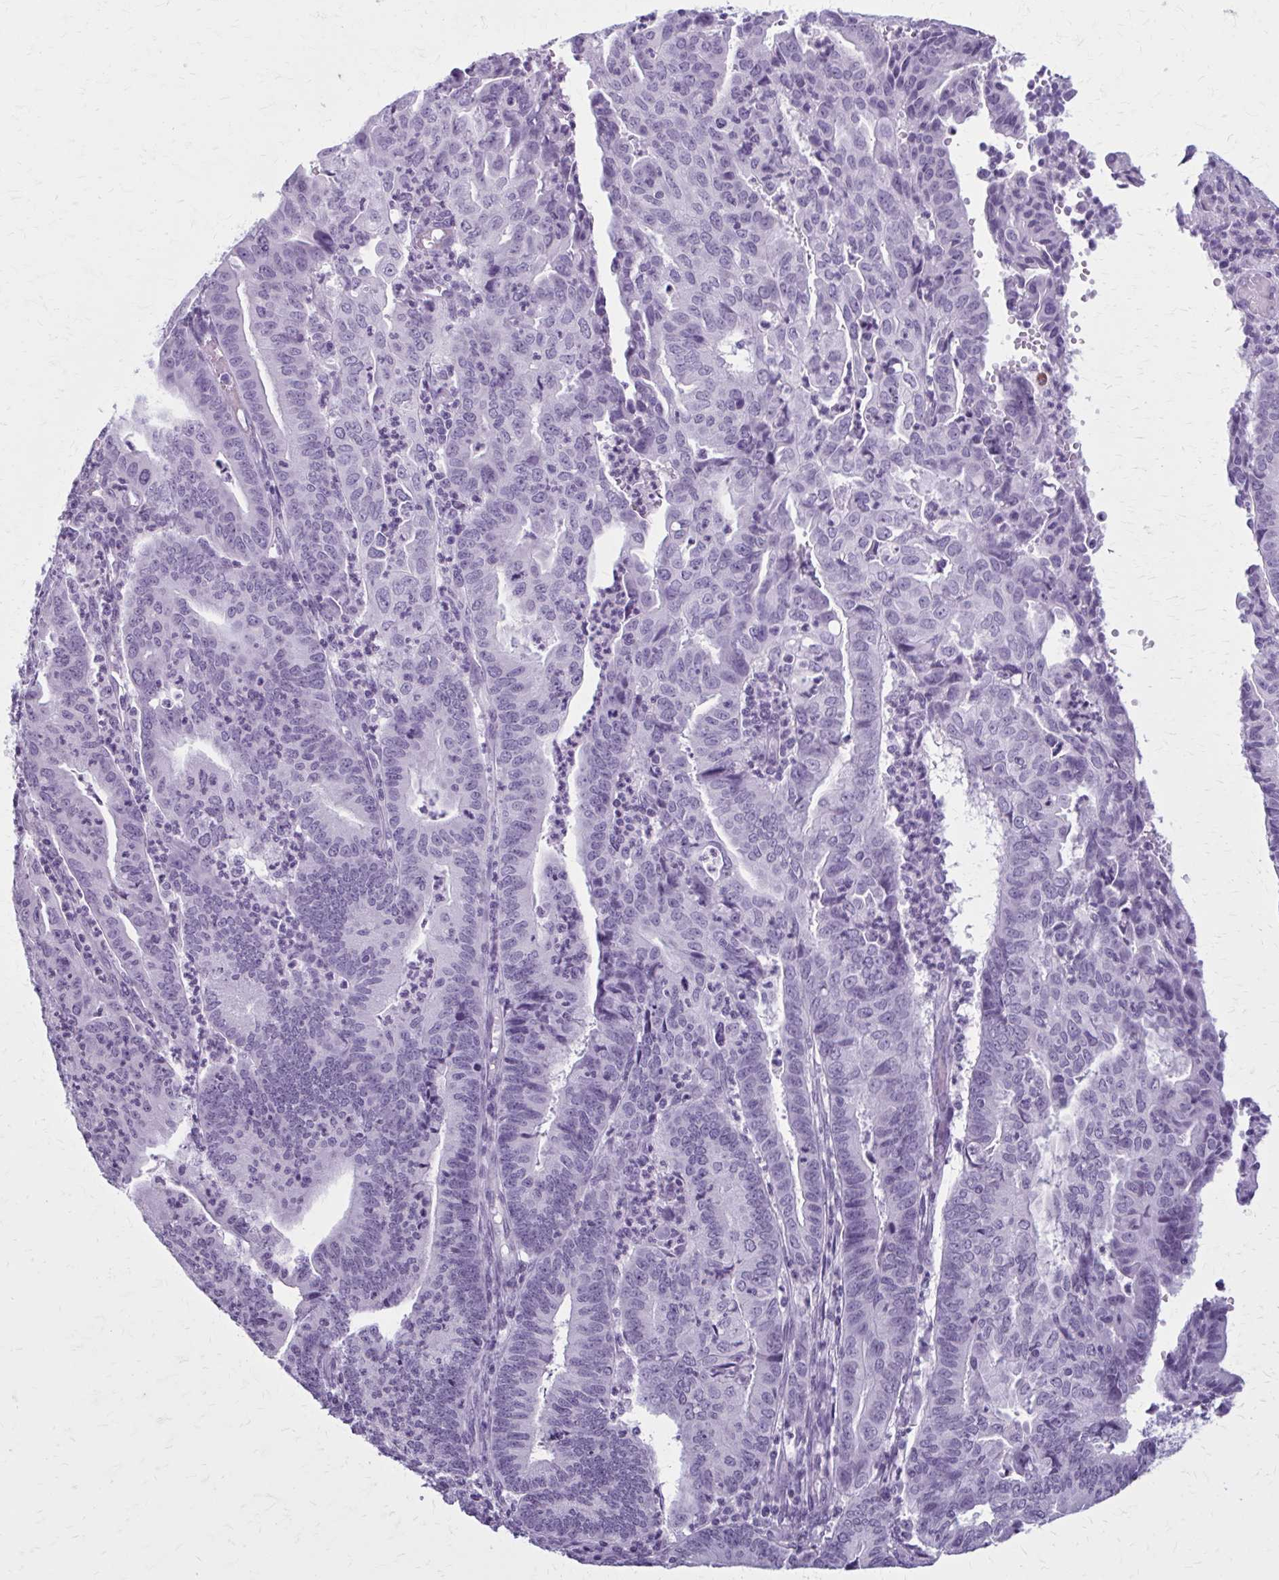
{"staining": {"intensity": "negative", "quantity": "none", "location": "none"}, "tissue": "endometrial cancer", "cell_type": "Tumor cells", "image_type": "cancer", "snomed": [{"axis": "morphology", "description": "Adenocarcinoma, NOS"}, {"axis": "topography", "description": "Endometrium"}], "caption": "This is an immunohistochemistry micrograph of human adenocarcinoma (endometrial). There is no expression in tumor cells.", "gene": "ZDHHC7", "patient": {"sex": "female", "age": 60}}